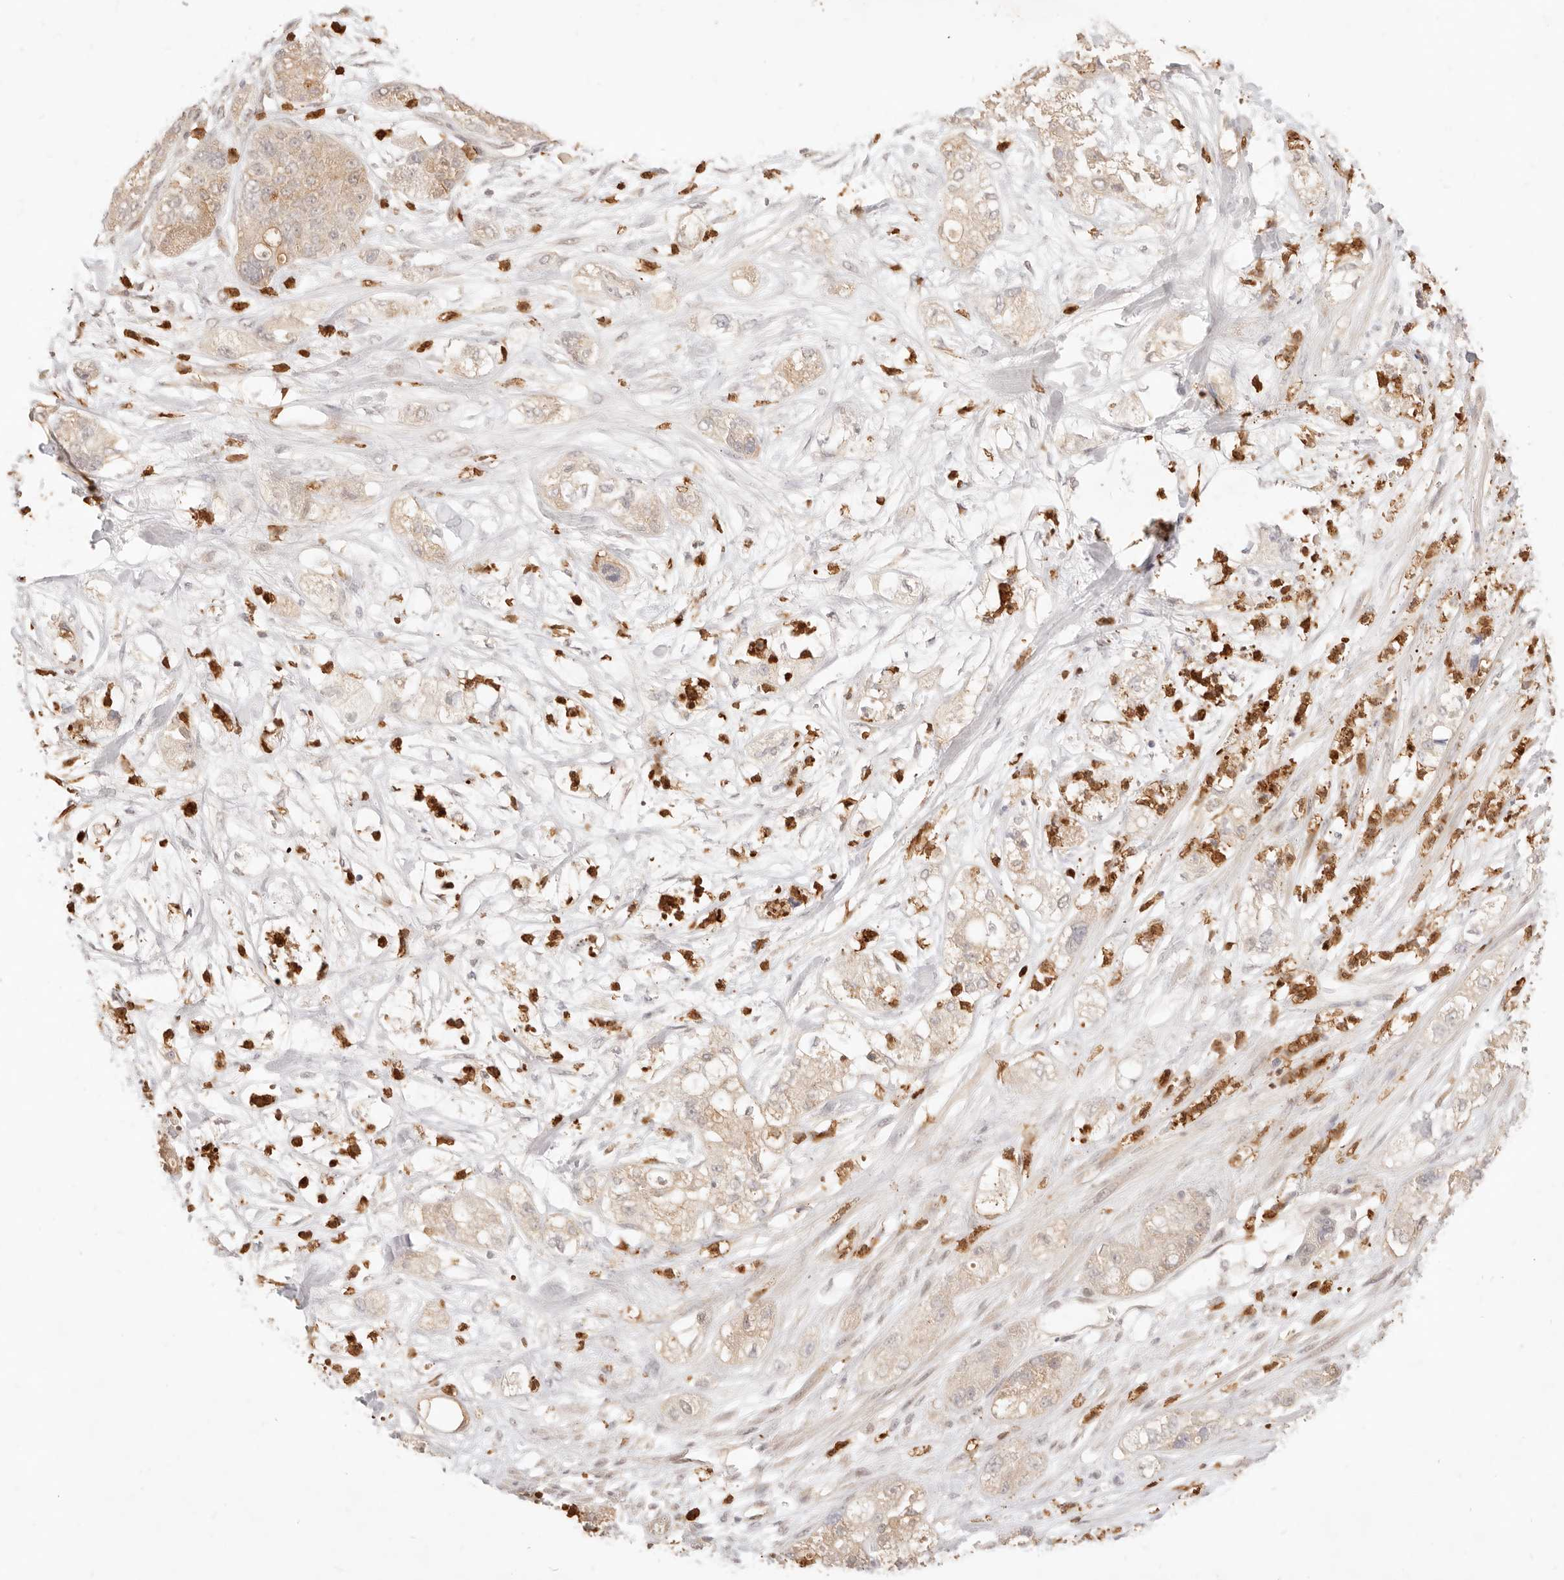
{"staining": {"intensity": "weak", "quantity": ">75%", "location": "cytoplasmic/membranous"}, "tissue": "pancreatic cancer", "cell_type": "Tumor cells", "image_type": "cancer", "snomed": [{"axis": "morphology", "description": "Adenocarcinoma, NOS"}, {"axis": "topography", "description": "Pancreas"}], "caption": "An image of adenocarcinoma (pancreatic) stained for a protein shows weak cytoplasmic/membranous brown staining in tumor cells. (brown staining indicates protein expression, while blue staining denotes nuclei).", "gene": "TMTC2", "patient": {"sex": "female", "age": 78}}